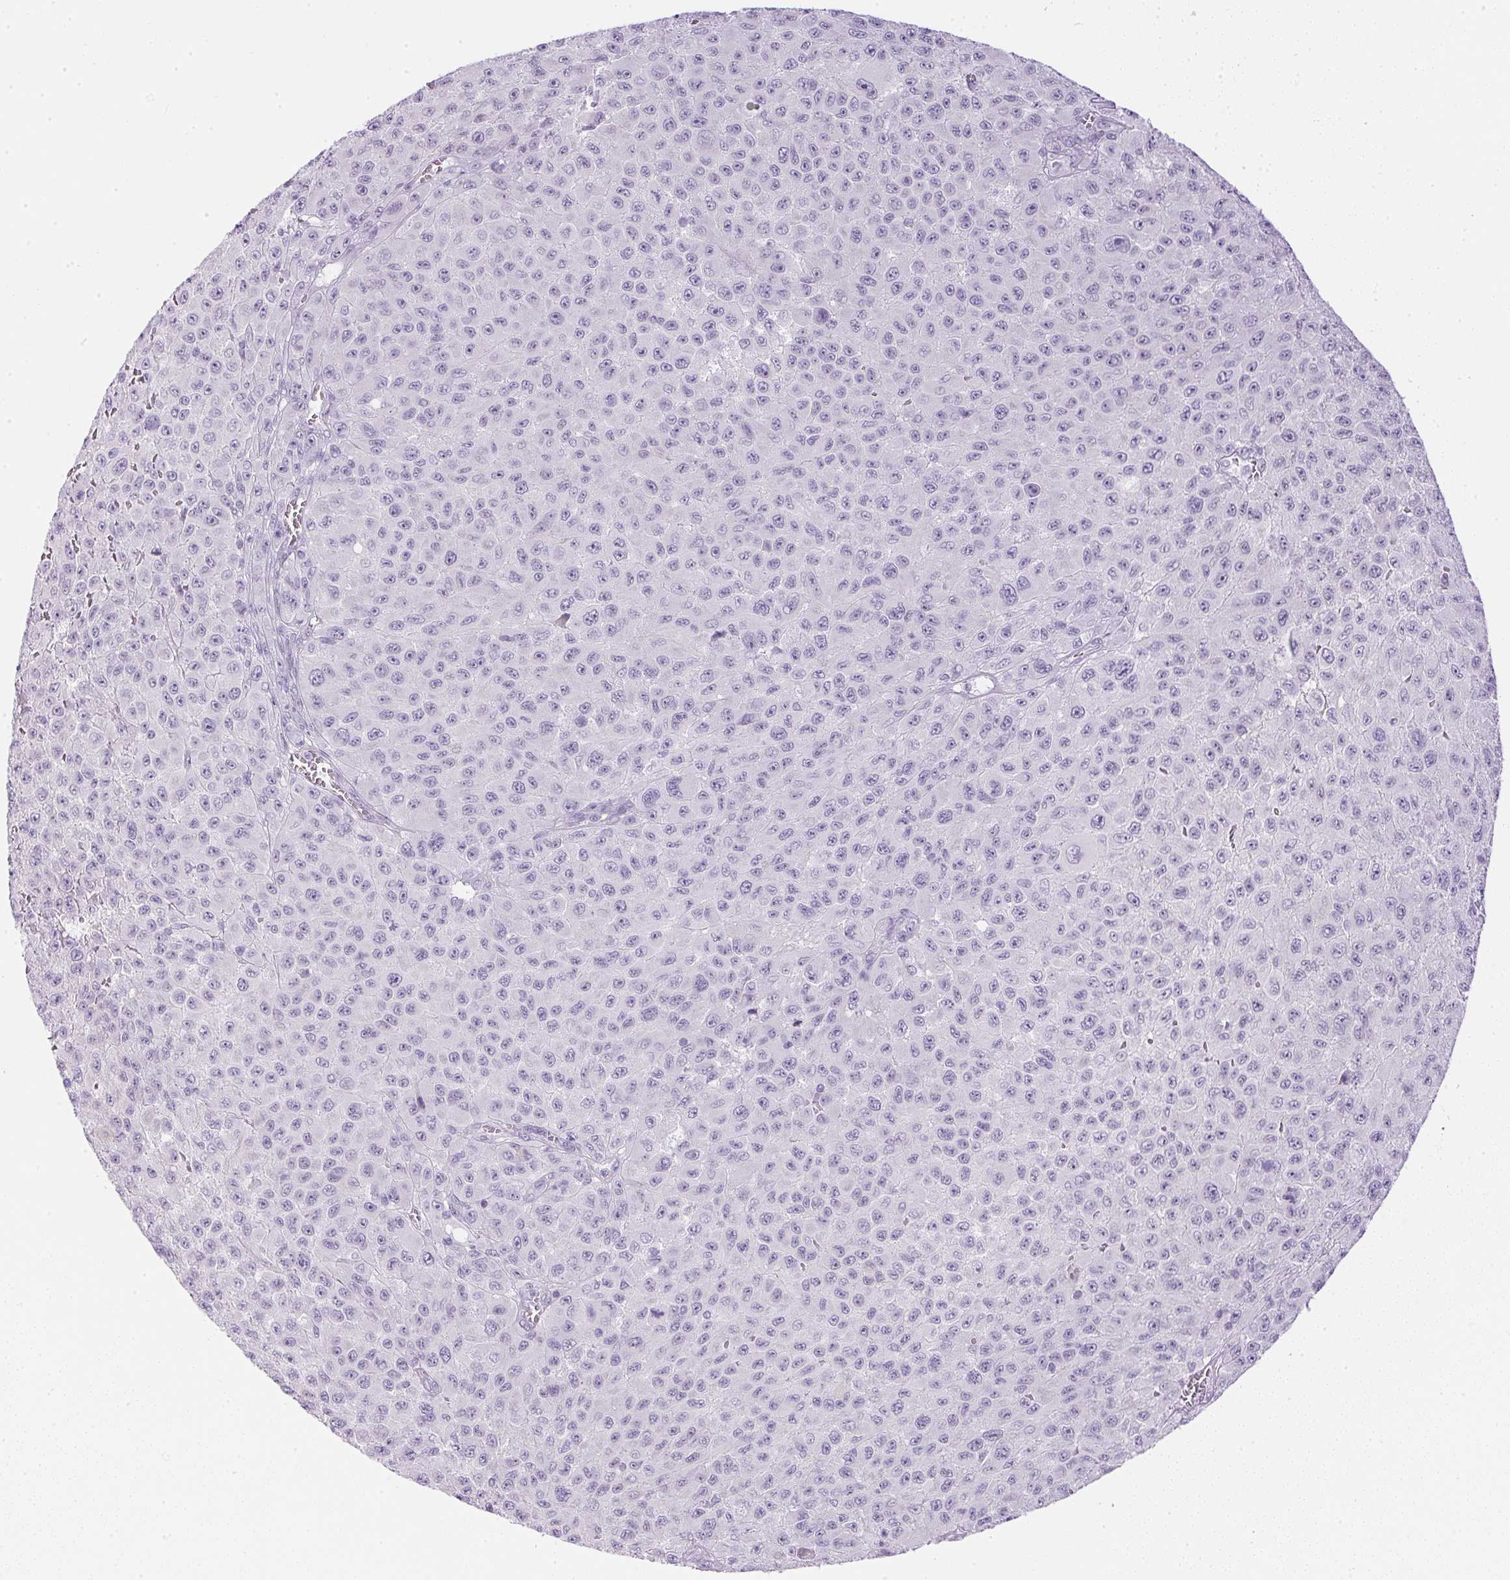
{"staining": {"intensity": "negative", "quantity": "none", "location": "none"}, "tissue": "melanoma", "cell_type": "Tumor cells", "image_type": "cancer", "snomed": [{"axis": "morphology", "description": "Malignant melanoma, NOS"}, {"axis": "topography", "description": "Skin"}], "caption": "This is a histopathology image of IHC staining of melanoma, which shows no expression in tumor cells. (IHC, brightfield microscopy, high magnification).", "gene": "CTRL", "patient": {"sex": "male", "age": 73}}